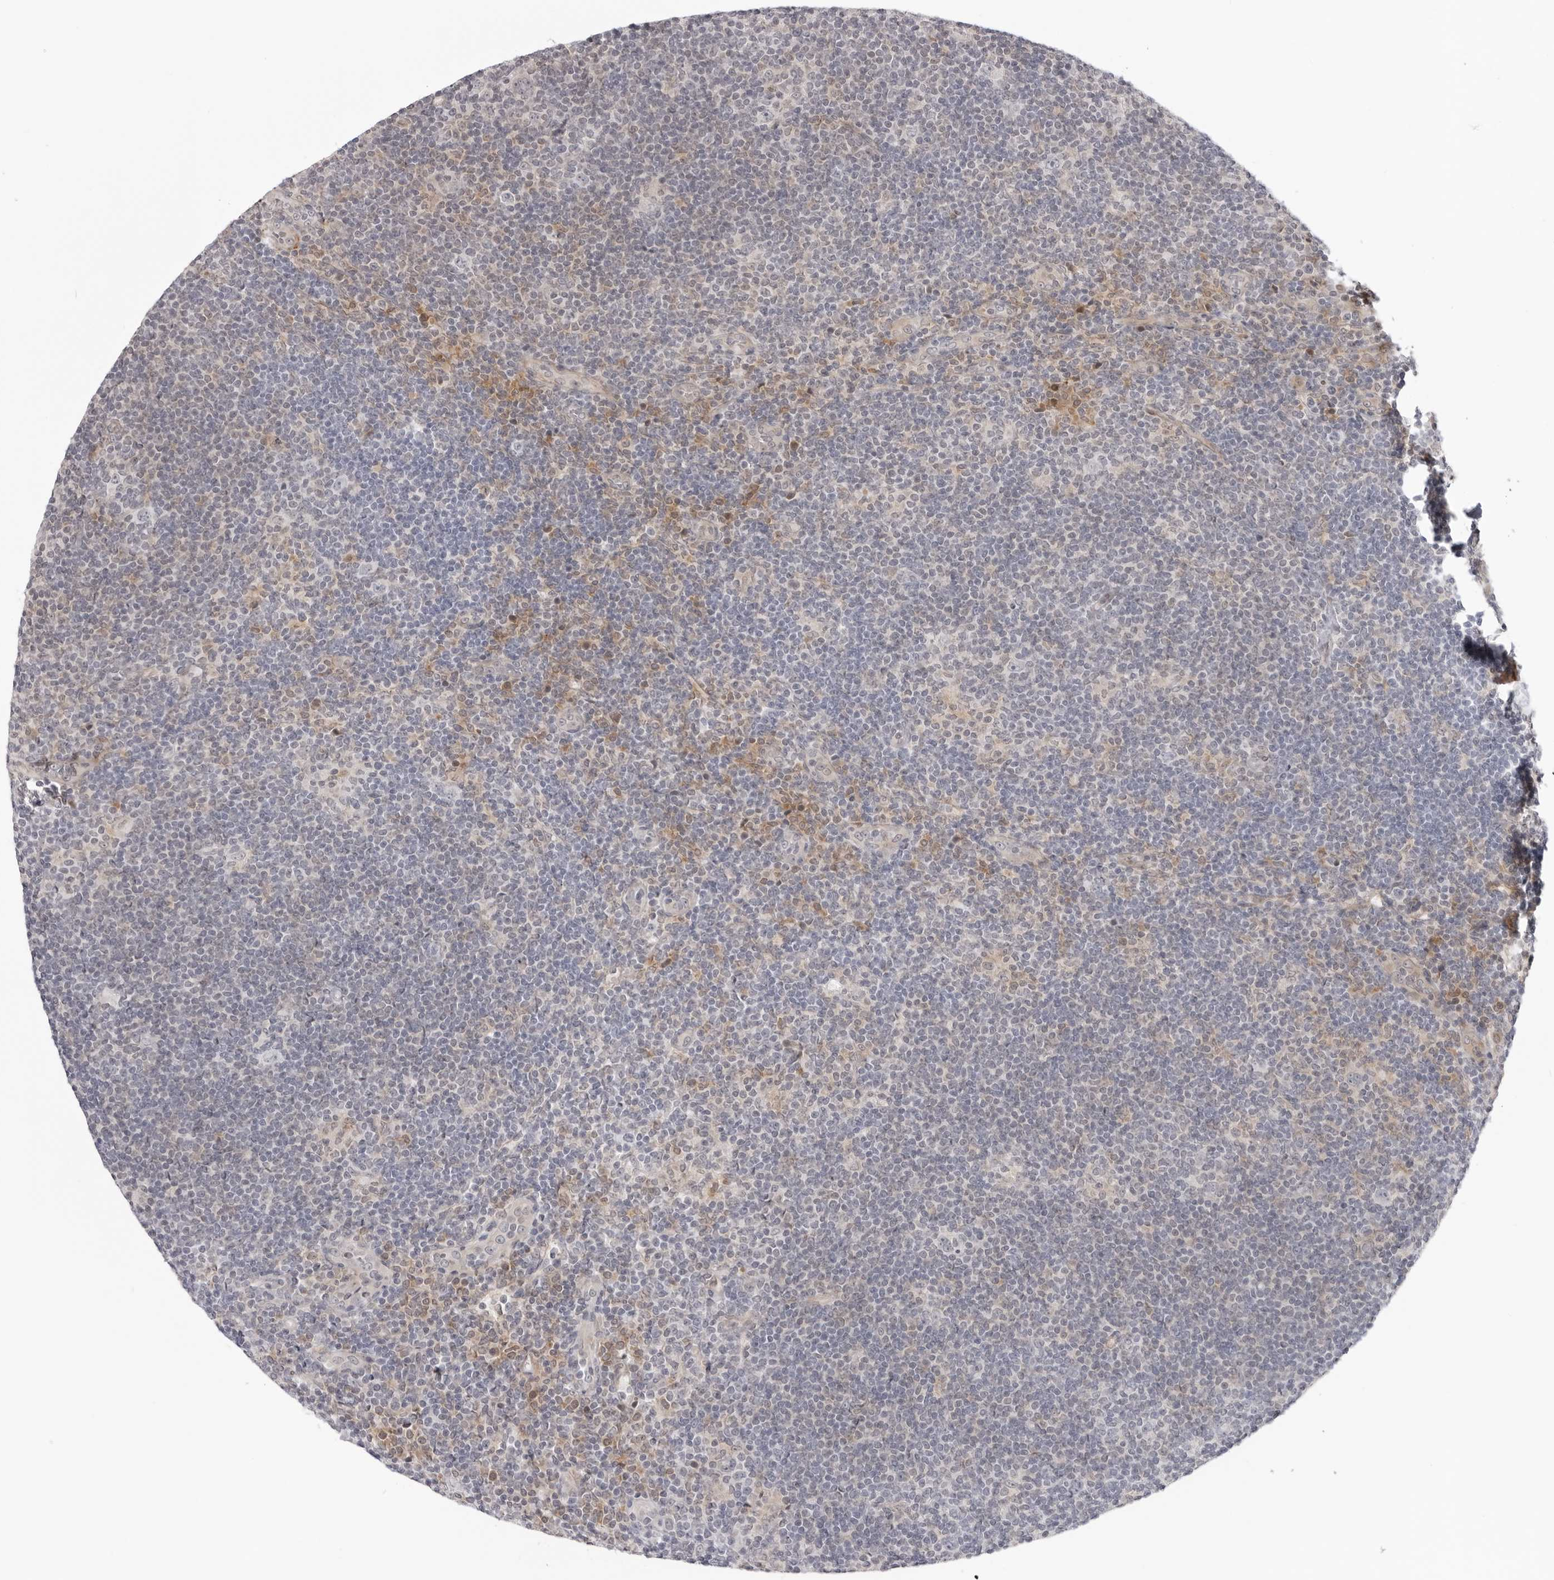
{"staining": {"intensity": "negative", "quantity": "none", "location": "none"}, "tissue": "lymphoma", "cell_type": "Tumor cells", "image_type": "cancer", "snomed": [{"axis": "morphology", "description": "Hodgkin's disease, NOS"}, {"axis": "topography", "description": "Lymph node"}], "caption": "This is an immunohistochemistry (IHC) image of Hodgkin's disease. There is no staining in tumor cells.", "gene": "SRGAP2", "patient": {"sex": "female", "age": 57}}